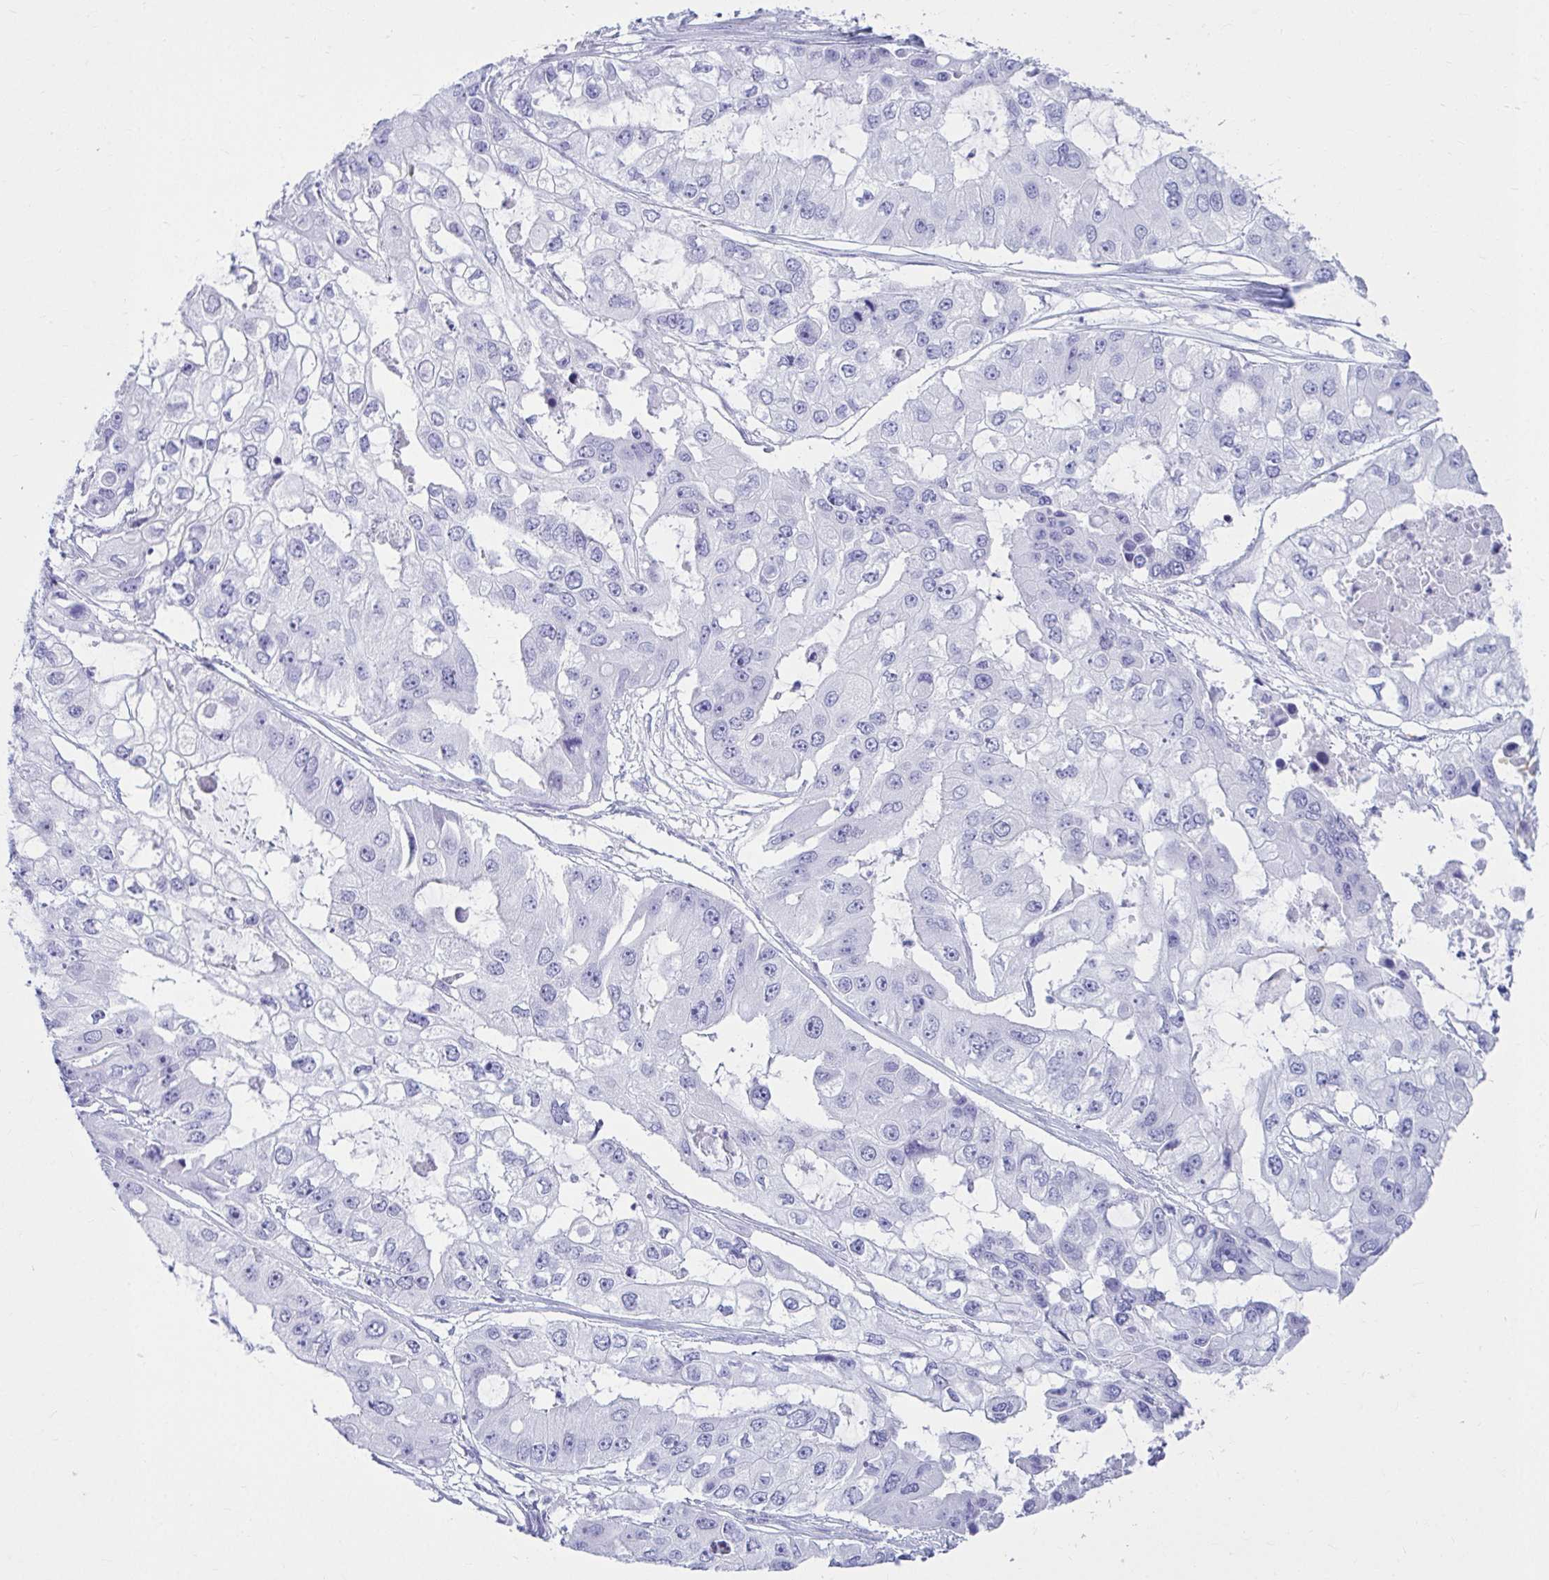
{"staining": {"intensity": "negative", "quantity": "none", "location": "none"}, "tissue": "ovarian cancer", "cell_type": "Tumor cells", "image_type": "cancer", "snomed": [{"axis": "morphology", "description": "Cystadenocarcinoma, serous, NOS"}, {"axis": "topography", "description": "Ovary"}], "caption": "IHC photomicrograph of ovarian cancer stained for a protein (brown), which exhibits no expression in tumor cells.", "gene": "ATP4B", "patient": {"sex": "female", "age": 56}}